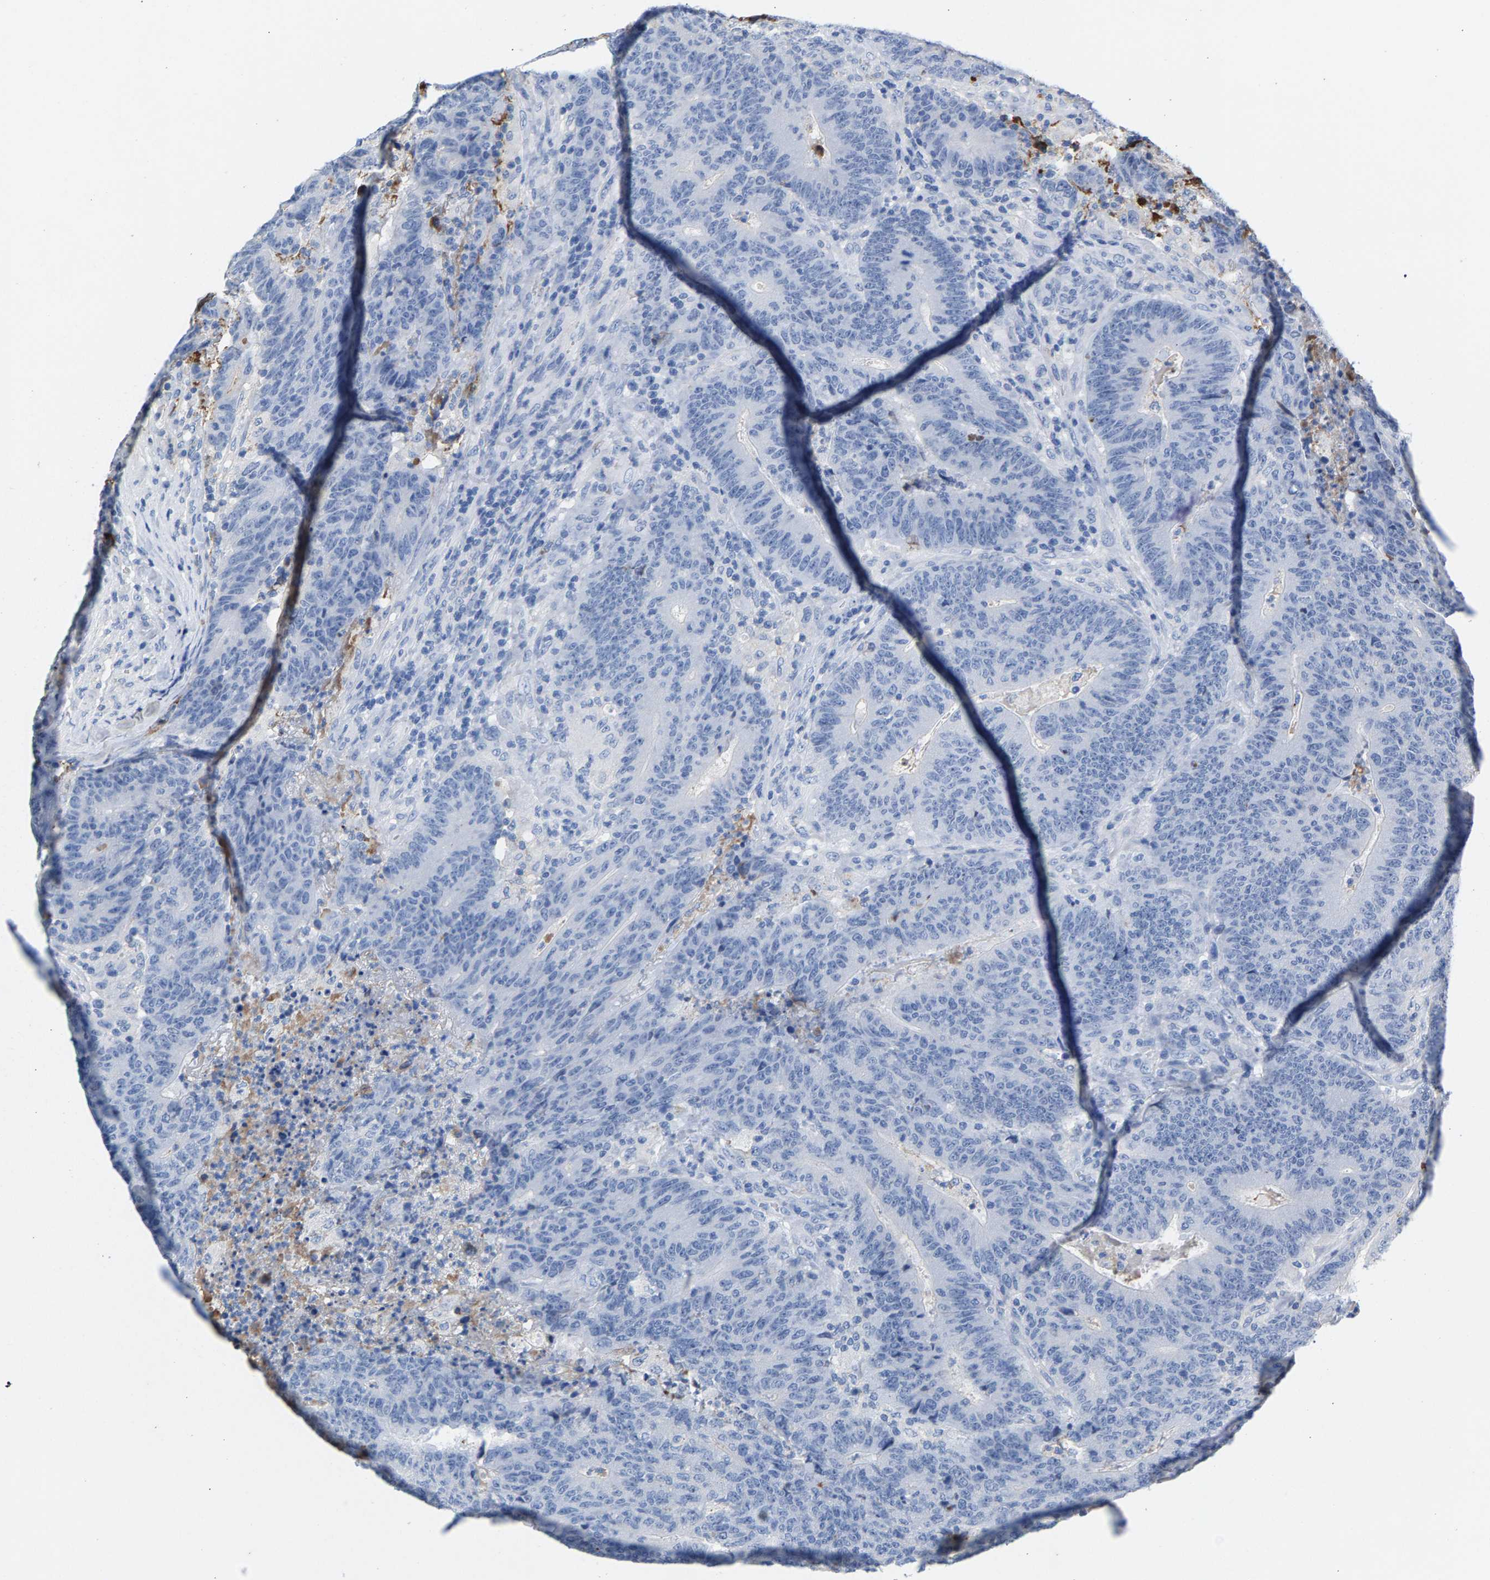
{"staining": {"intensity": "negative", "quantity": "none", "location": "none"}, "tissue": "colorectal cancer", "cell_type": "Tumor cells", "image_type": "cancer", "snomed": [{"axis": "morphology", "description": "Normal tissue, NOS"}, {"axis": "morphology", "description": "Adenocarcinoma, NOS"}, {"axis": "topography", "description": "Colon"}], "caption": "Immunohistochemistry of adenocarcinoma (colorectal) shows no staining in tumor cells. The staining is performed using DAB (3,3'-diaminobenzidine) brown chromogen with nuclei counter-stained in using hematoxylin.", "gene": "APOH", "patient": {"sex": "female", "age": 75}}